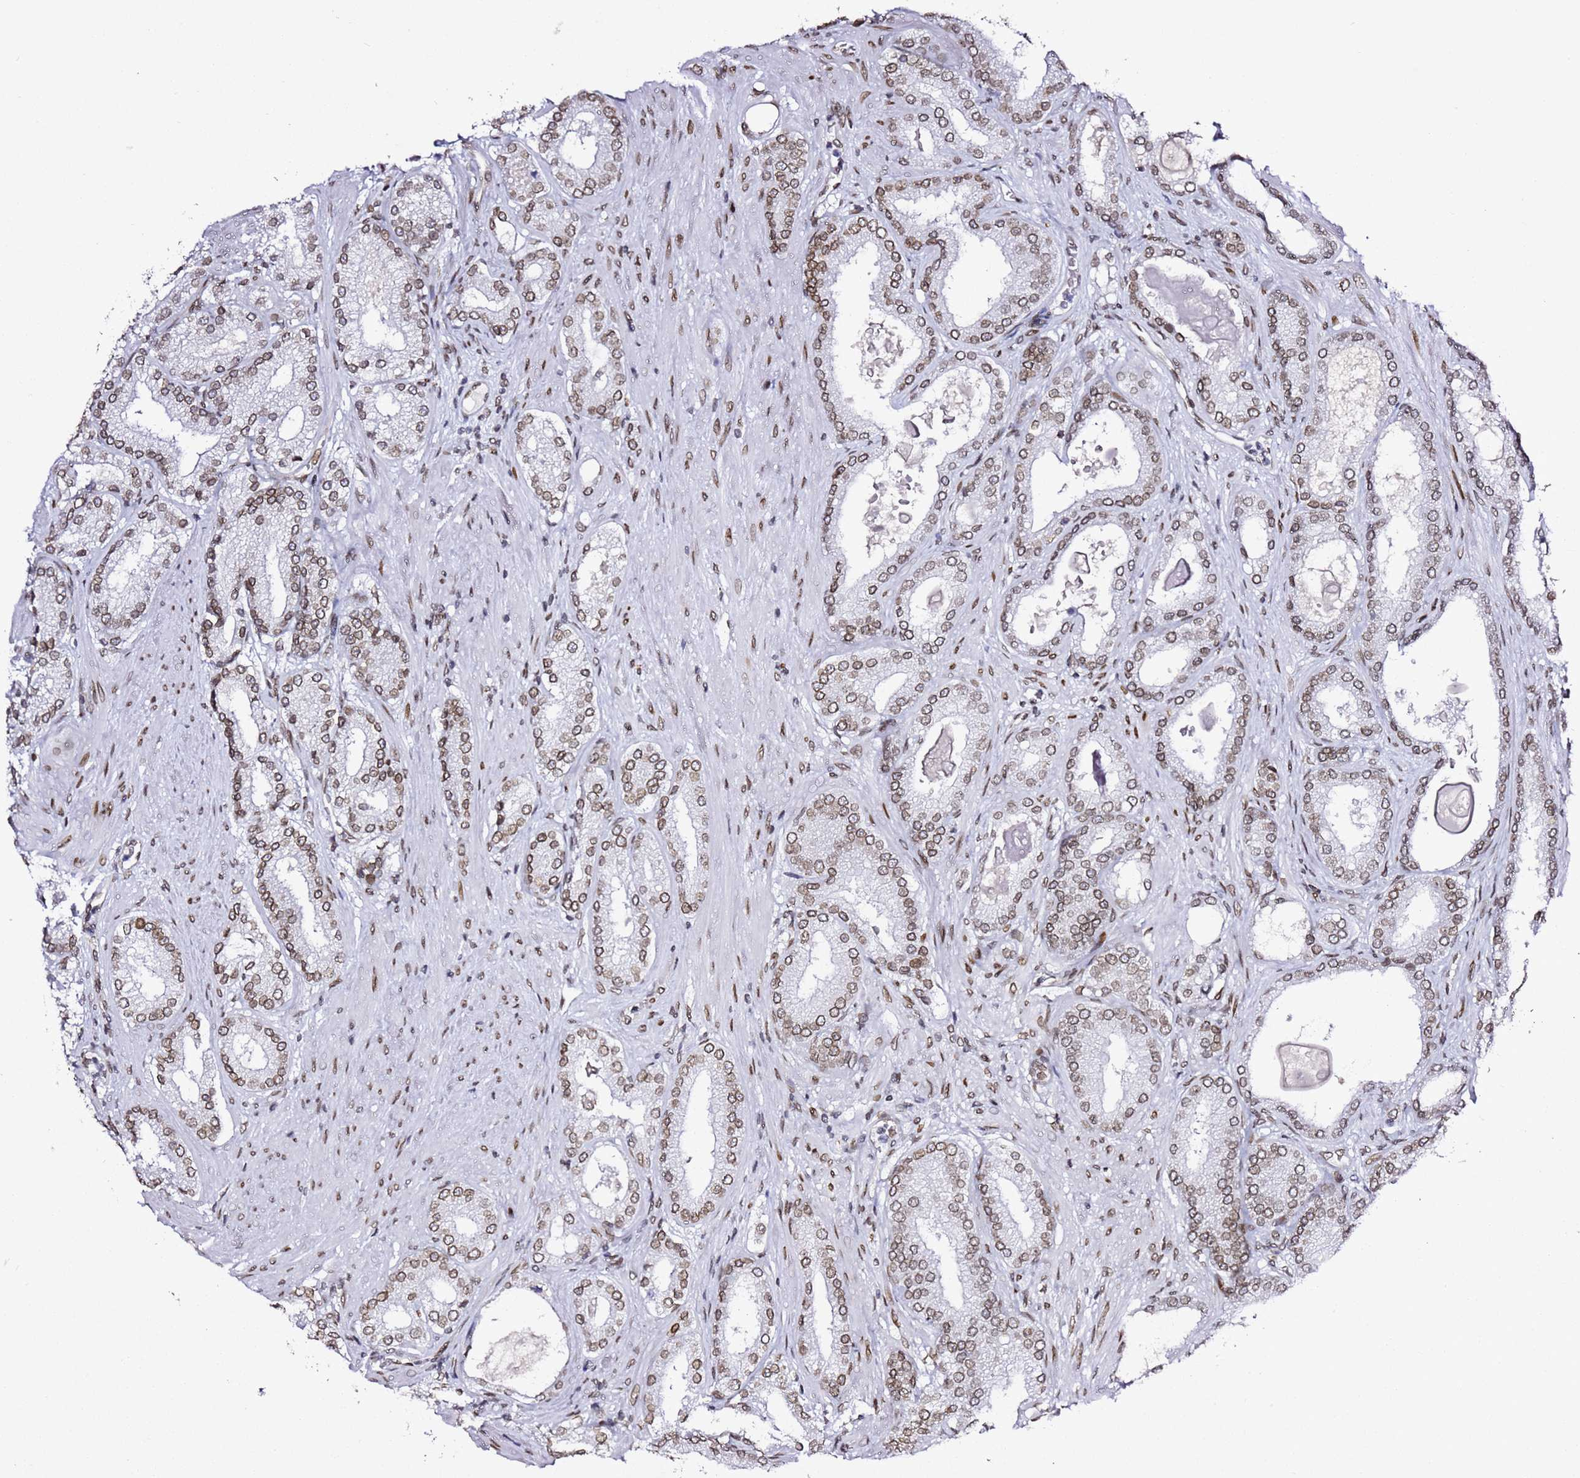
{"staining": {"intensity": "moderate", "quantity": ">75%", "location": "cytoplasmic/membranous,nuclear"}, "tissue": "prostate cancer", "cell_type": "Tumor cells", "image_type": "cancer", "snomed": [{"axis": "morphology", "description": "Adenocarcinoma, Low grade"}, {"axis": "topography", "description": "Prostate"}], "caption": "There is medium levels of moderate cytoplasmic/membranous and nuclear expression in tumor cells of prostate cancer, as demonstrated by immunohistochemical staining (brown color).", "gene": "POU6F1", "patient": {"sex": "male", "age": 59}}